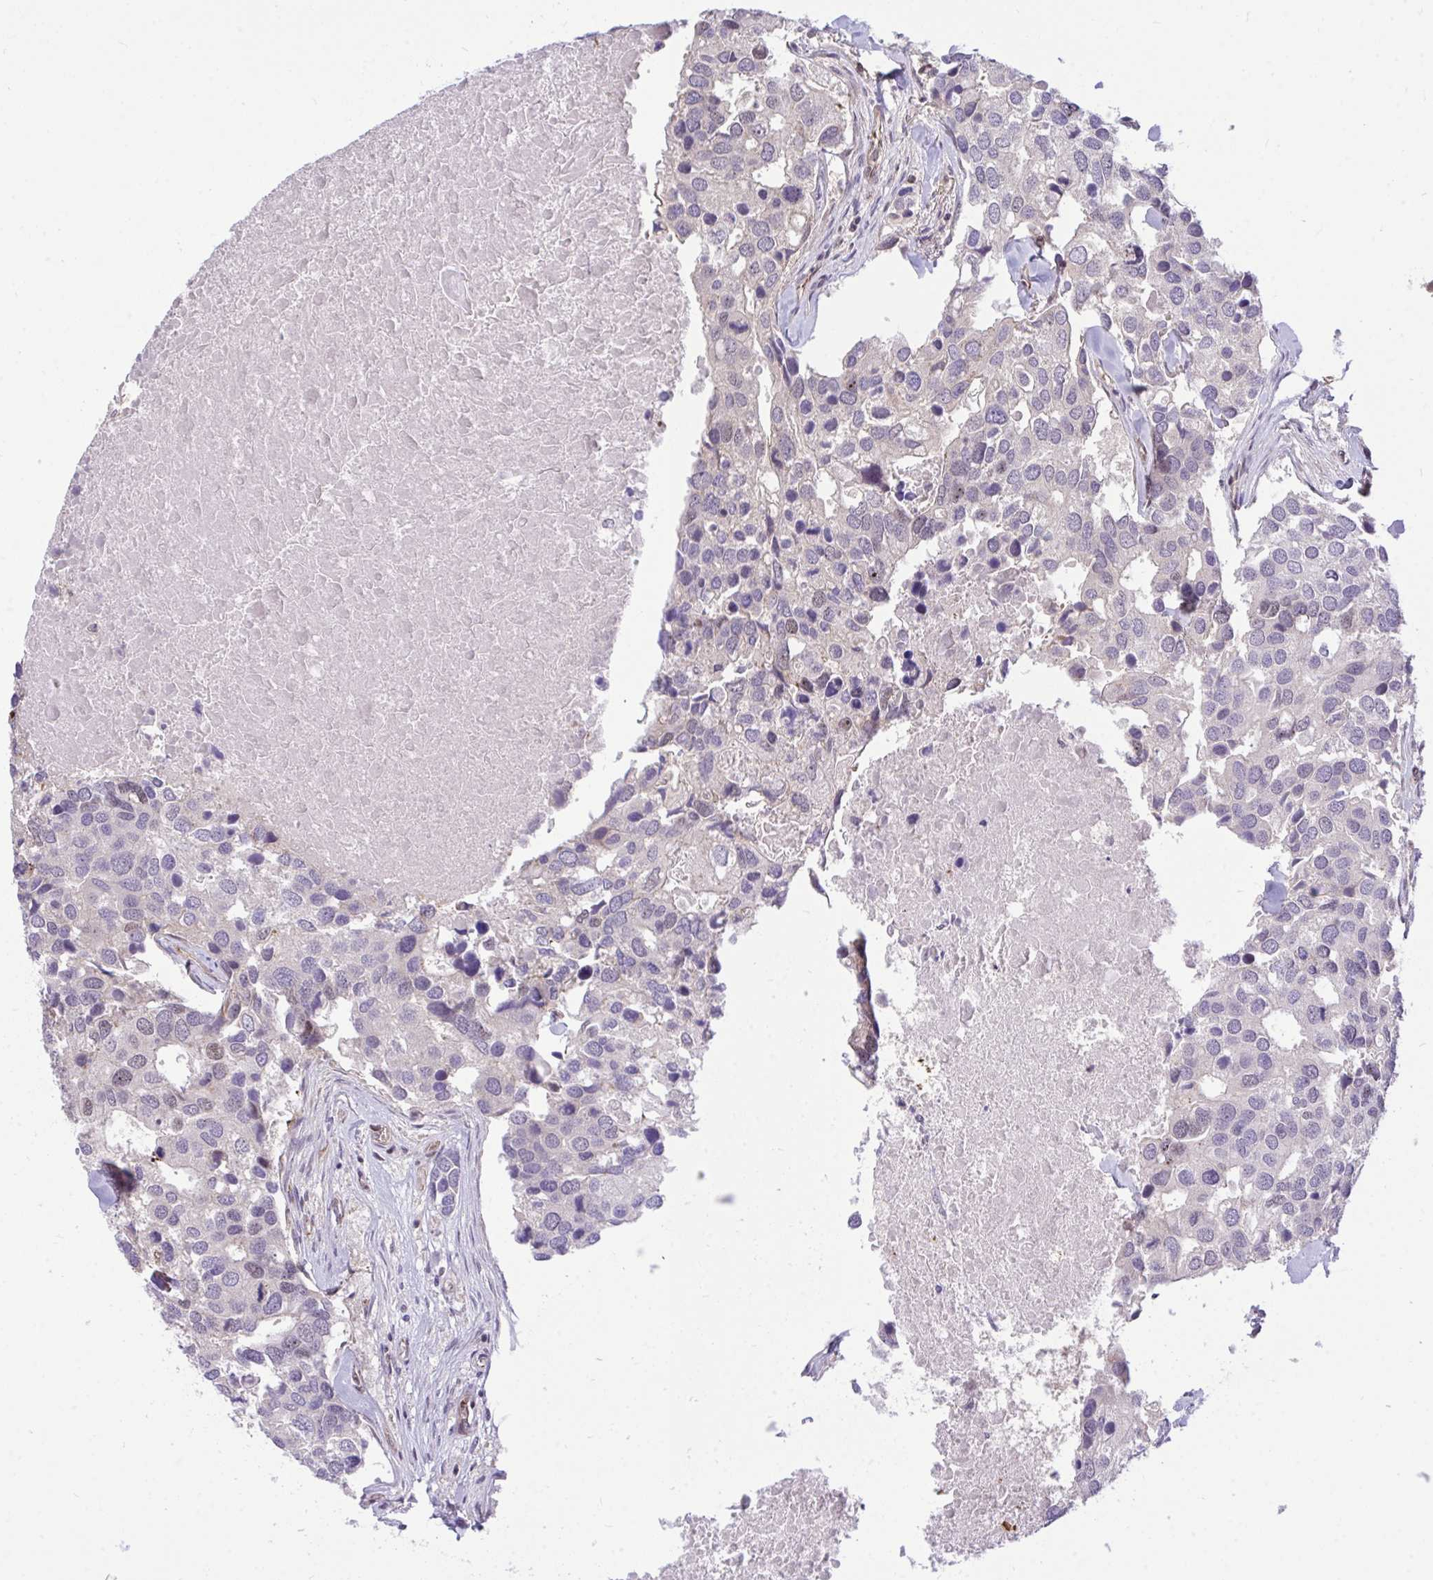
{"staining": {"intensity": "negative", "quantity": "none", "location": "none"}, "tissue": "breast cancer", "cell_type": "Tumor cells", "image_type": "cancer", "snomed": [{"axis": "morphology", "description": "Duct carcinoma"}, {"axis": "topography", "description": "Breast"}], "caption": "Protein analysis of breast cancer (intraductal carcinoma) exhibits no significant positivity in tumor cells. (DAB IHC with hematoxylin counter stain).", "gene": "PPP1CA", "patient": {"sex": "female", "age": 83}}